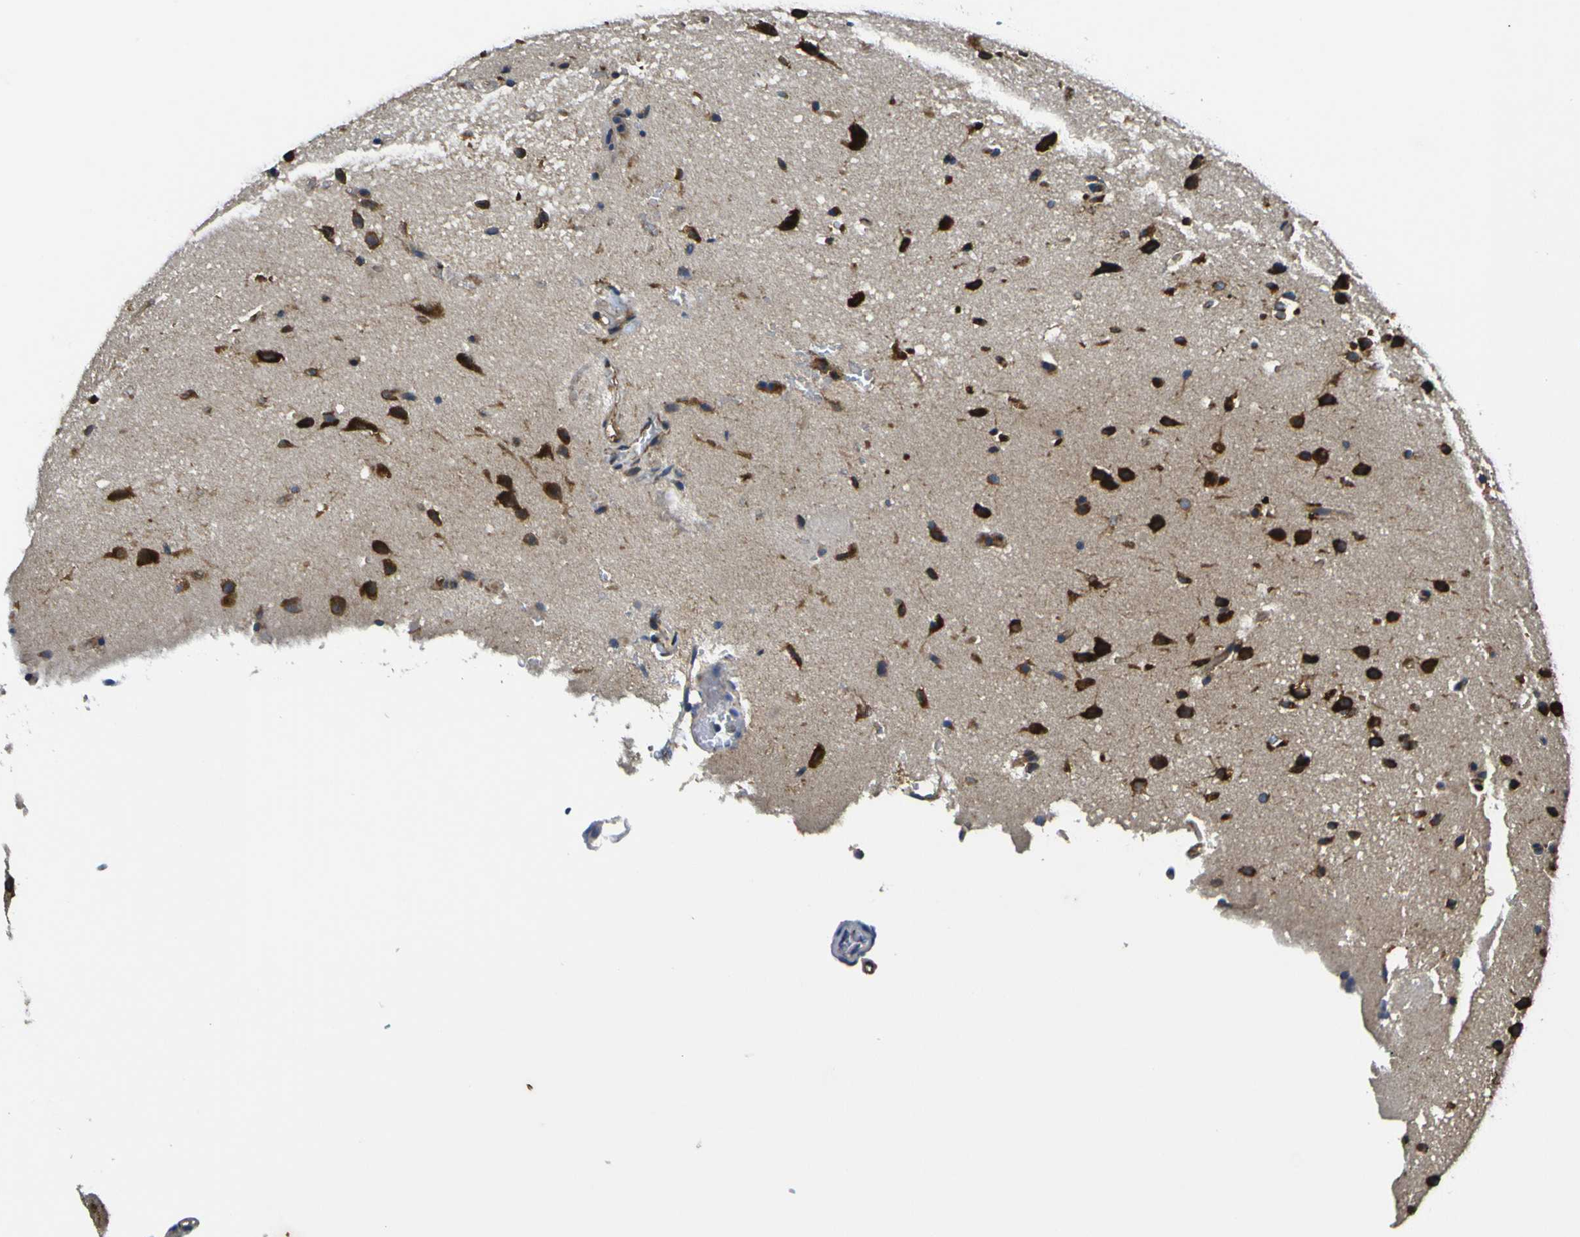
{"staining": {"intensity": "strong", "quantity": ">75%", "location": "cytoplasmic/membranous"}, "tissue": "glioma", "cell_type": "Tumor cells", "image_type": "cancer", "snomed": [{"axis": "morphology", "description": "Glioma, malignant, Low grade"}, {"axis": "topography", "description": "Cerebral cortex"}], "caption": "Tumor cells show high levels of strong cytoplasmic/membranous expression in about >75% of cells in human malignant low-grade glioma. The staining was performed using DAB (3,3'-diaminobenzidine), with brown indicating positive protein expression. Nuclei are stained blue with hematoxylin.", "gene": "RPSA", "patient": {"sex": "female", "age": 47}}